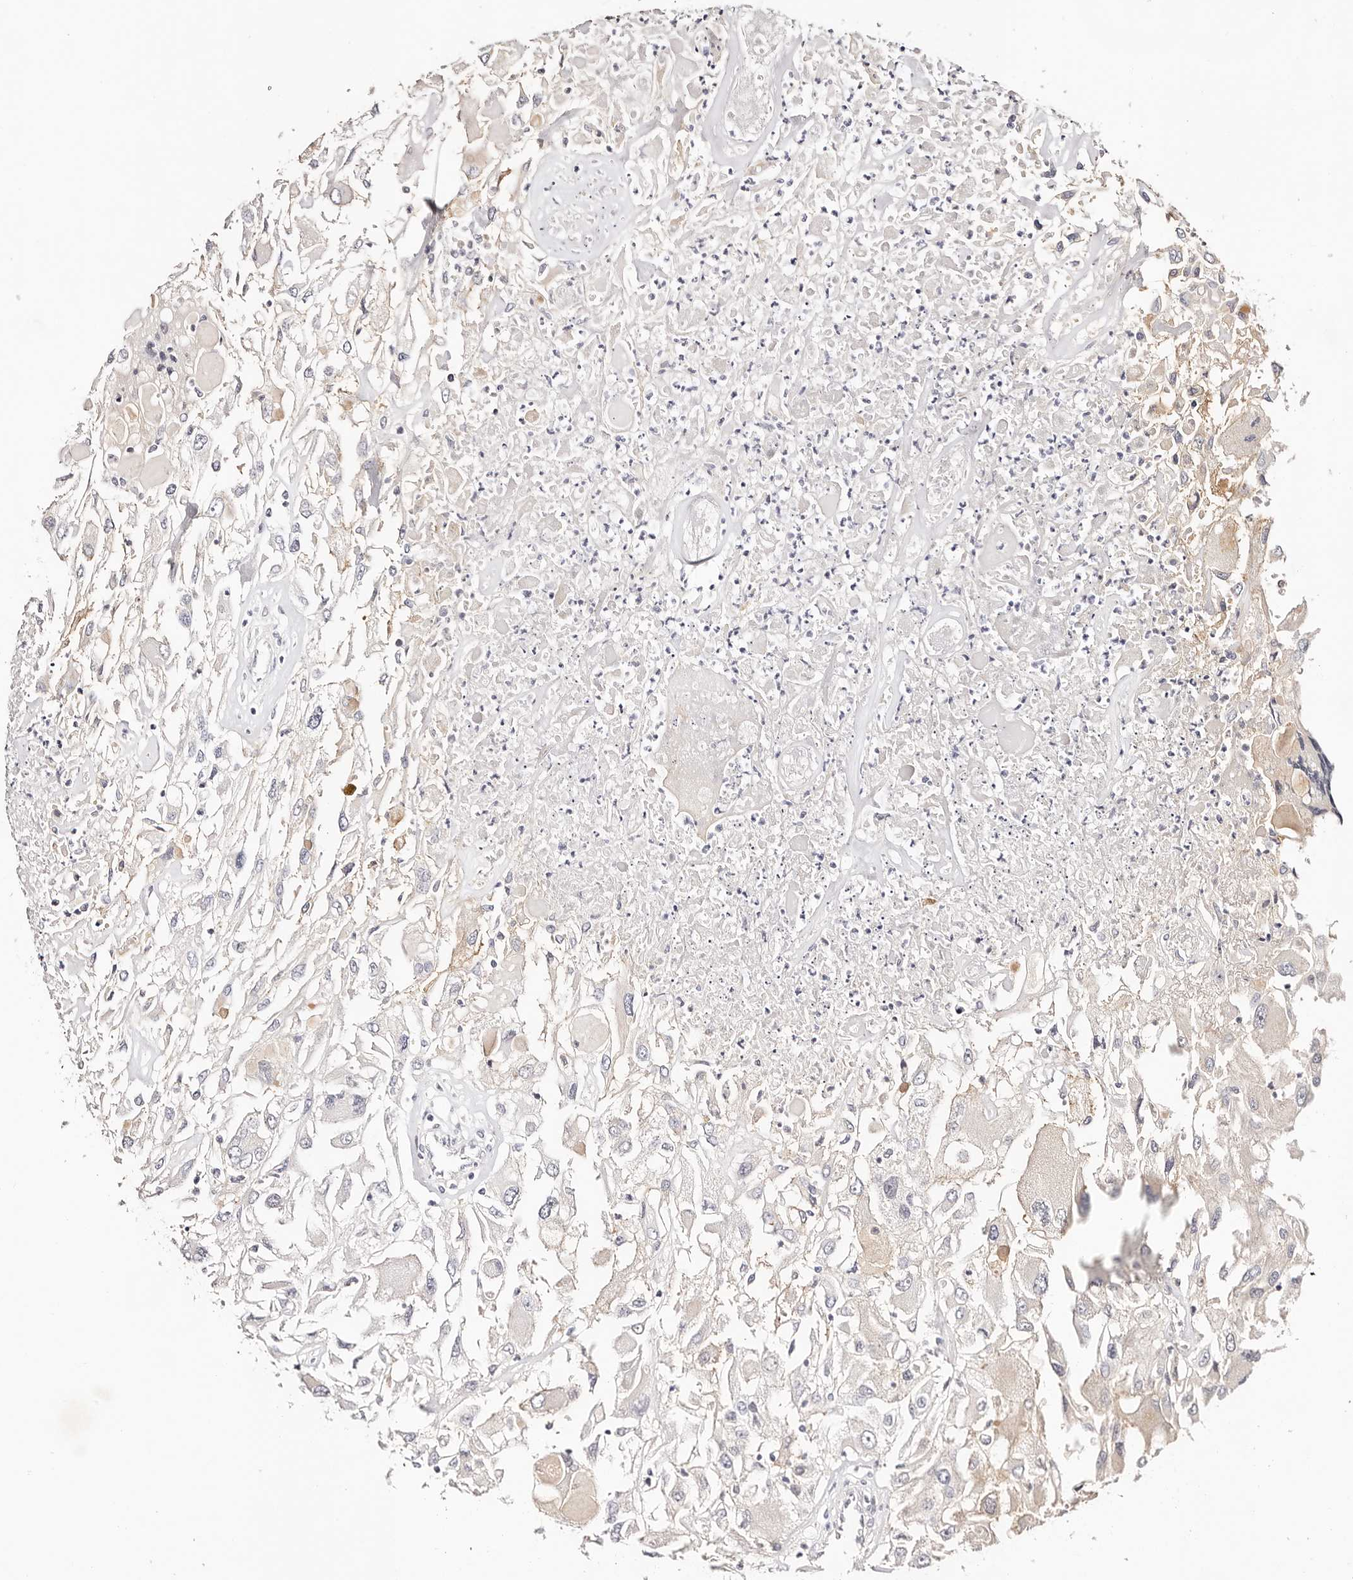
{"staining": {"intensity": "negative", "quantity": "none", "location": "none"}, "tissue": "renal cancer", "cell_type": "Tumor cells", "image_type": "cancer", "snomed": [{"axis": "morphology", "description": "Adenocarcinoma, NOS"}, {"axis": "topography", "description": "Kidney"}], "caption": "Protein analysis of renal cancer (adenocarcinoma) displays no significant staining in tumor cells.", "gene": "DNASE1", "patient": {"sex": "female", "age": 52}}